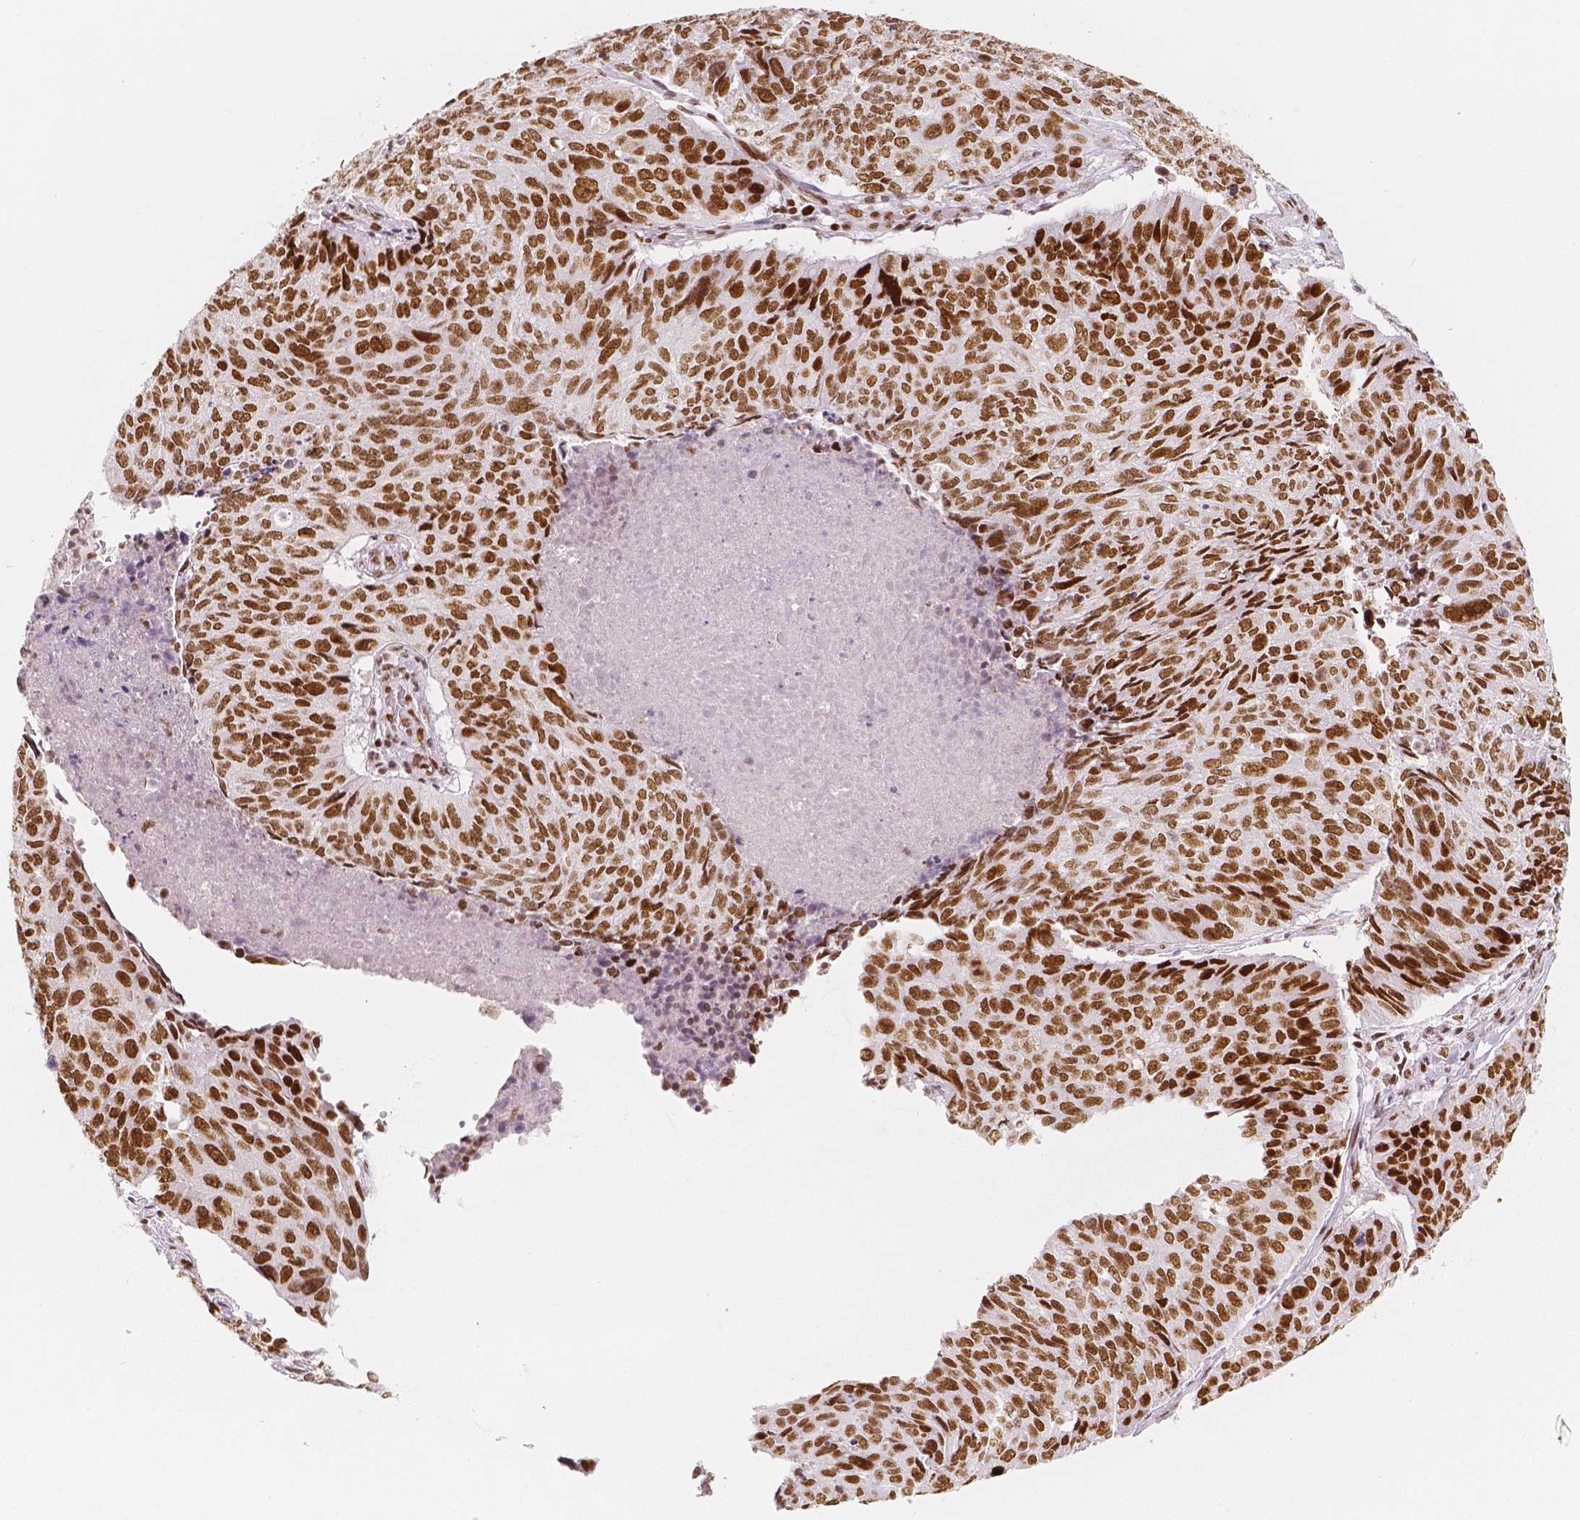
{"staining": {"intensity": "strong", "quantity": ">75%", "location": "nuclear"}, "tissue": "lung cancer", "cell_type": "Tumor cells", "image_type": "cancer", "snomed": [{"axis": "morphology", "description": "Normal tissue, NOS"}, {"axis": "morphology", "description": "Squamous cell carcinoma, NOS"}, {"axis": "topography", "description": "Bronchus"}, {"axis": "topography", "description": "Lung"}], "caption": "Immunohistochemical staining of lung cancer (squamous cell carcinoma) demonstrates strong nuclear protein positivity in approximately >75% of tumor cells. (DAB (3,3'-diaminobenzidine) = brown stain, brightfield microscopy at high magnification).", "gene": "HDAC1", "patient": {"sex": "male", "age": 64}}